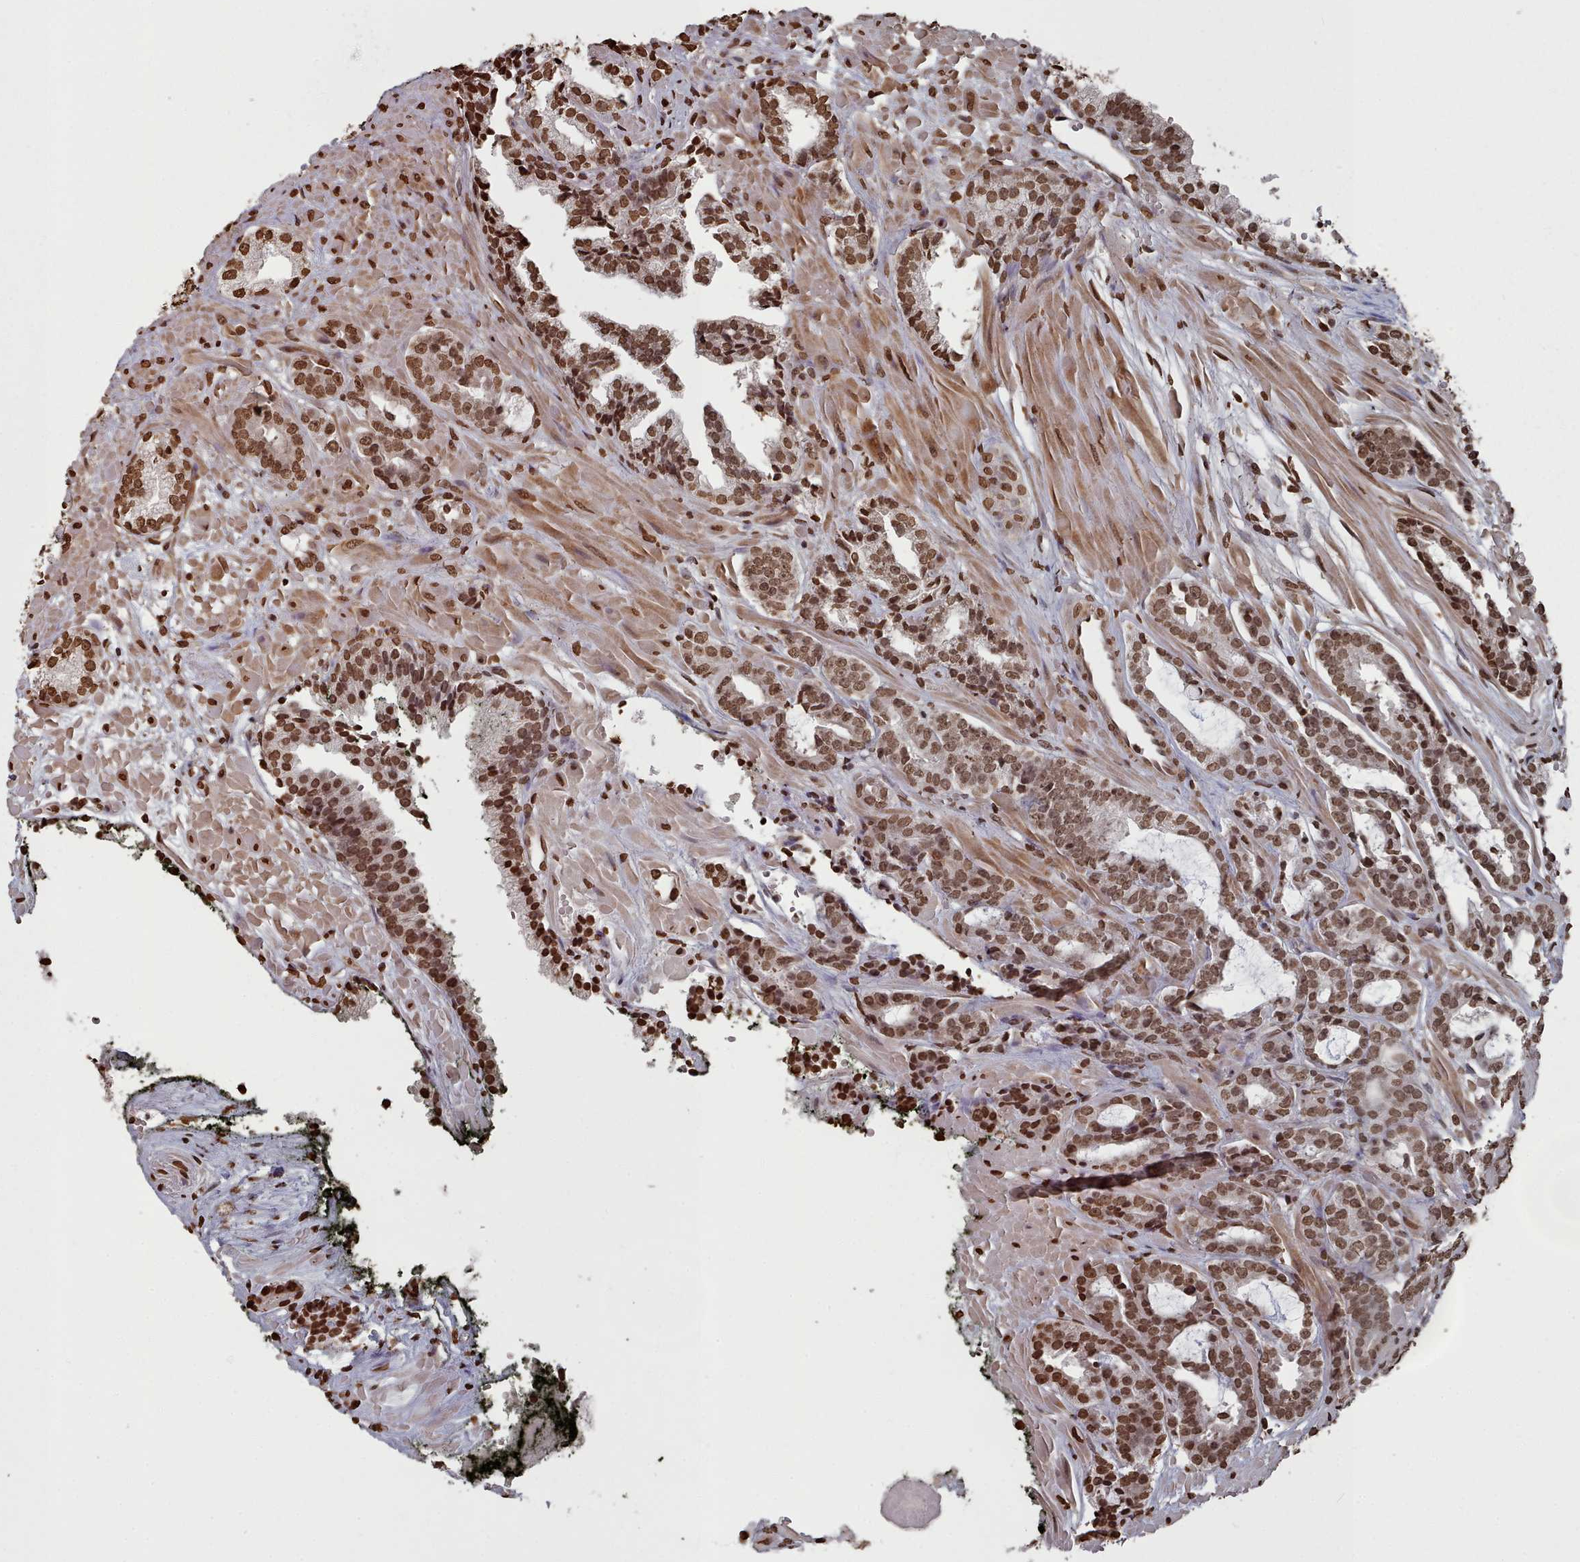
{"staining": {"intensity": "strong", "quantity": ">75%", "location": "nuclear"}, "tissue": "prostate cancer", "cell_type": "Tumor cells", "image_type": "cancer", "snomed": [{"axis": "morphology", "description": "Adenocarcinoma, High grade"}, {"axis": "topography", "description": "Prostate"}], "caption": "A high amount of strong nuclear staining is present in approximately >75% of tumor cells in prostate cancer (high-grade adenocarcinoma) tissue.", "gene": "PLEKHG5", "patient": {"sex": "male", "age": 71}}